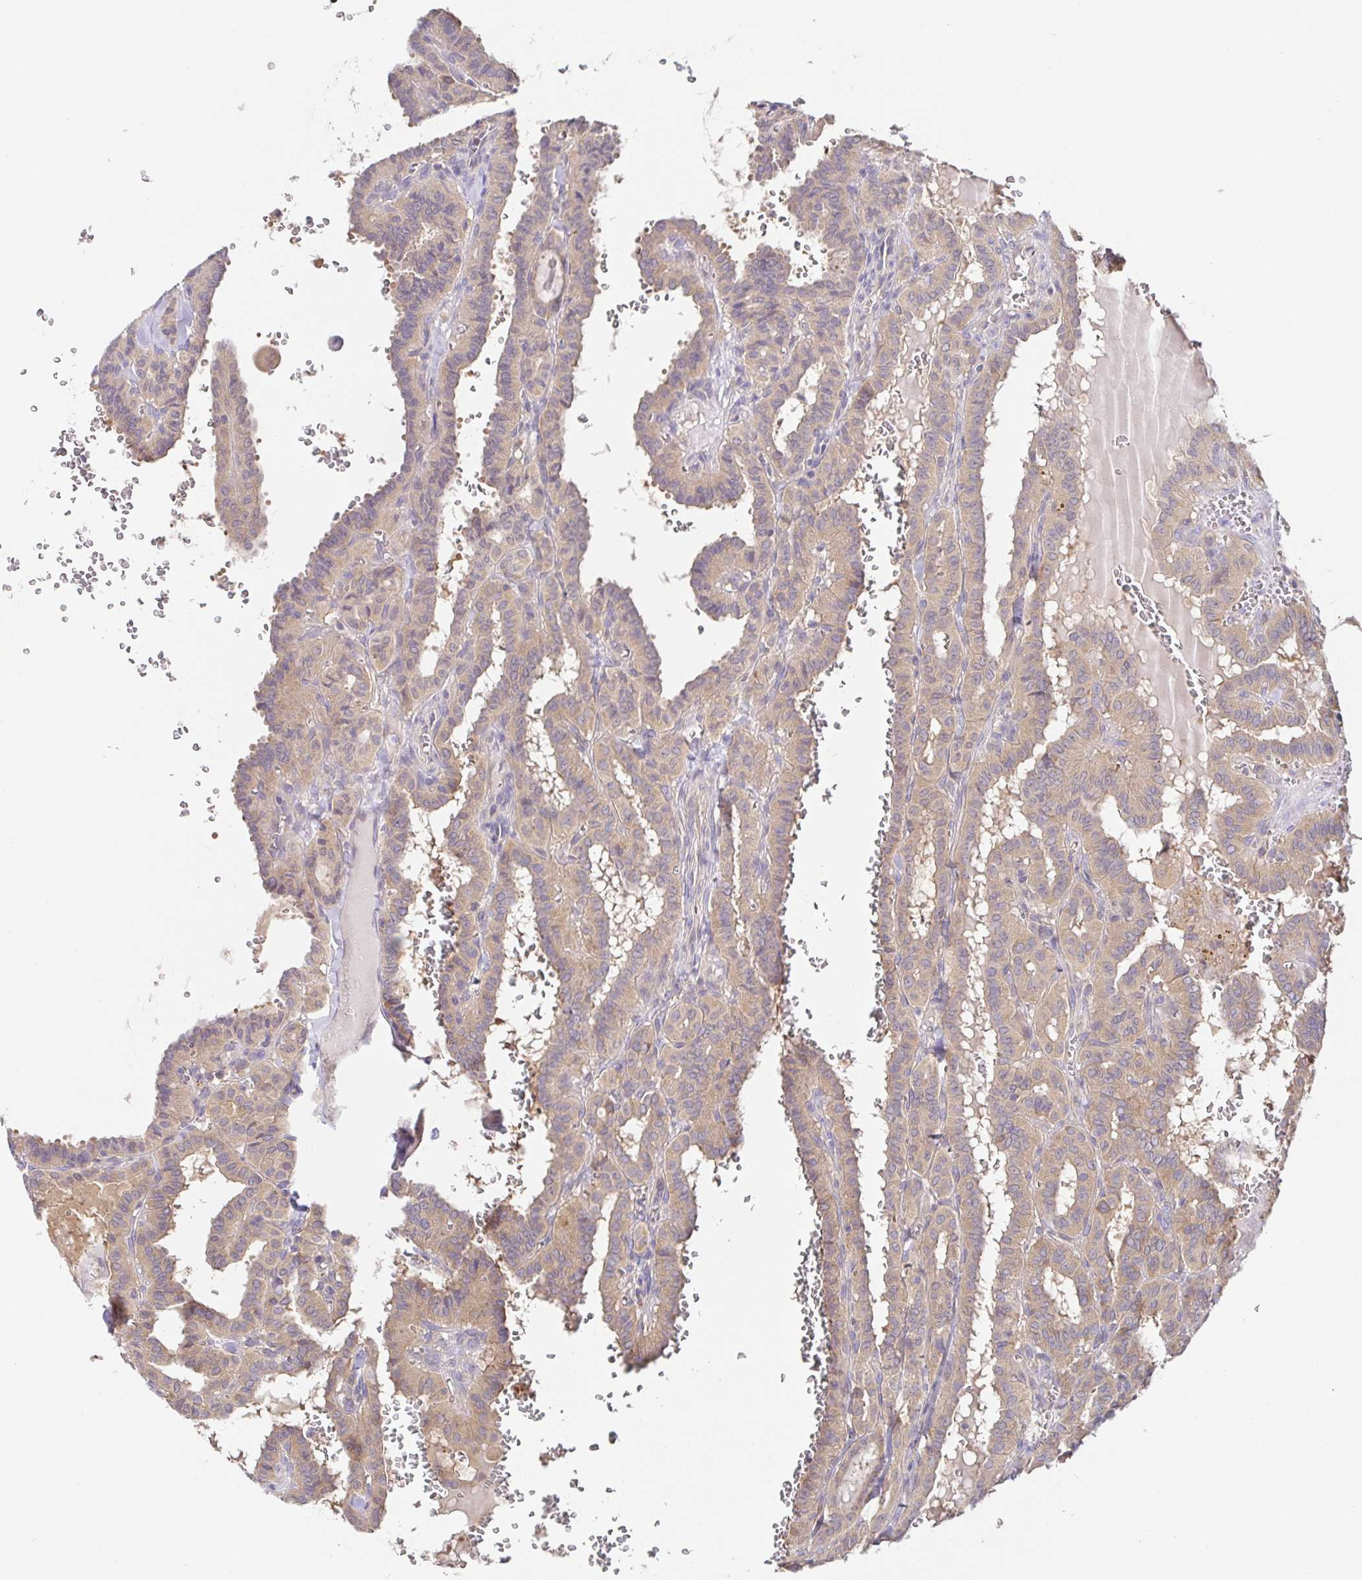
{"staining": {"intensity": "weak", "quantity": ">75%", "location": "cytoplasmic/membranous"}, "tissue": "thyroid cancer", "cell_type": "Tumor cells", "image_type": "cancer", "snomed": [{"axis": "morphology", "description": "Papillary adenocarcinoma, NOS"}, {"axis": "topography", "description": "Thyroid gland"}], "caption": "Protein expression analysis of human papillary adenocarcinoma (thyroid) reveals weak cytoplasmic/membranous expression in approximately >75% of tumor cells.", "gene": "HAGH", "patient": {"sex": "female", "age": 21}}